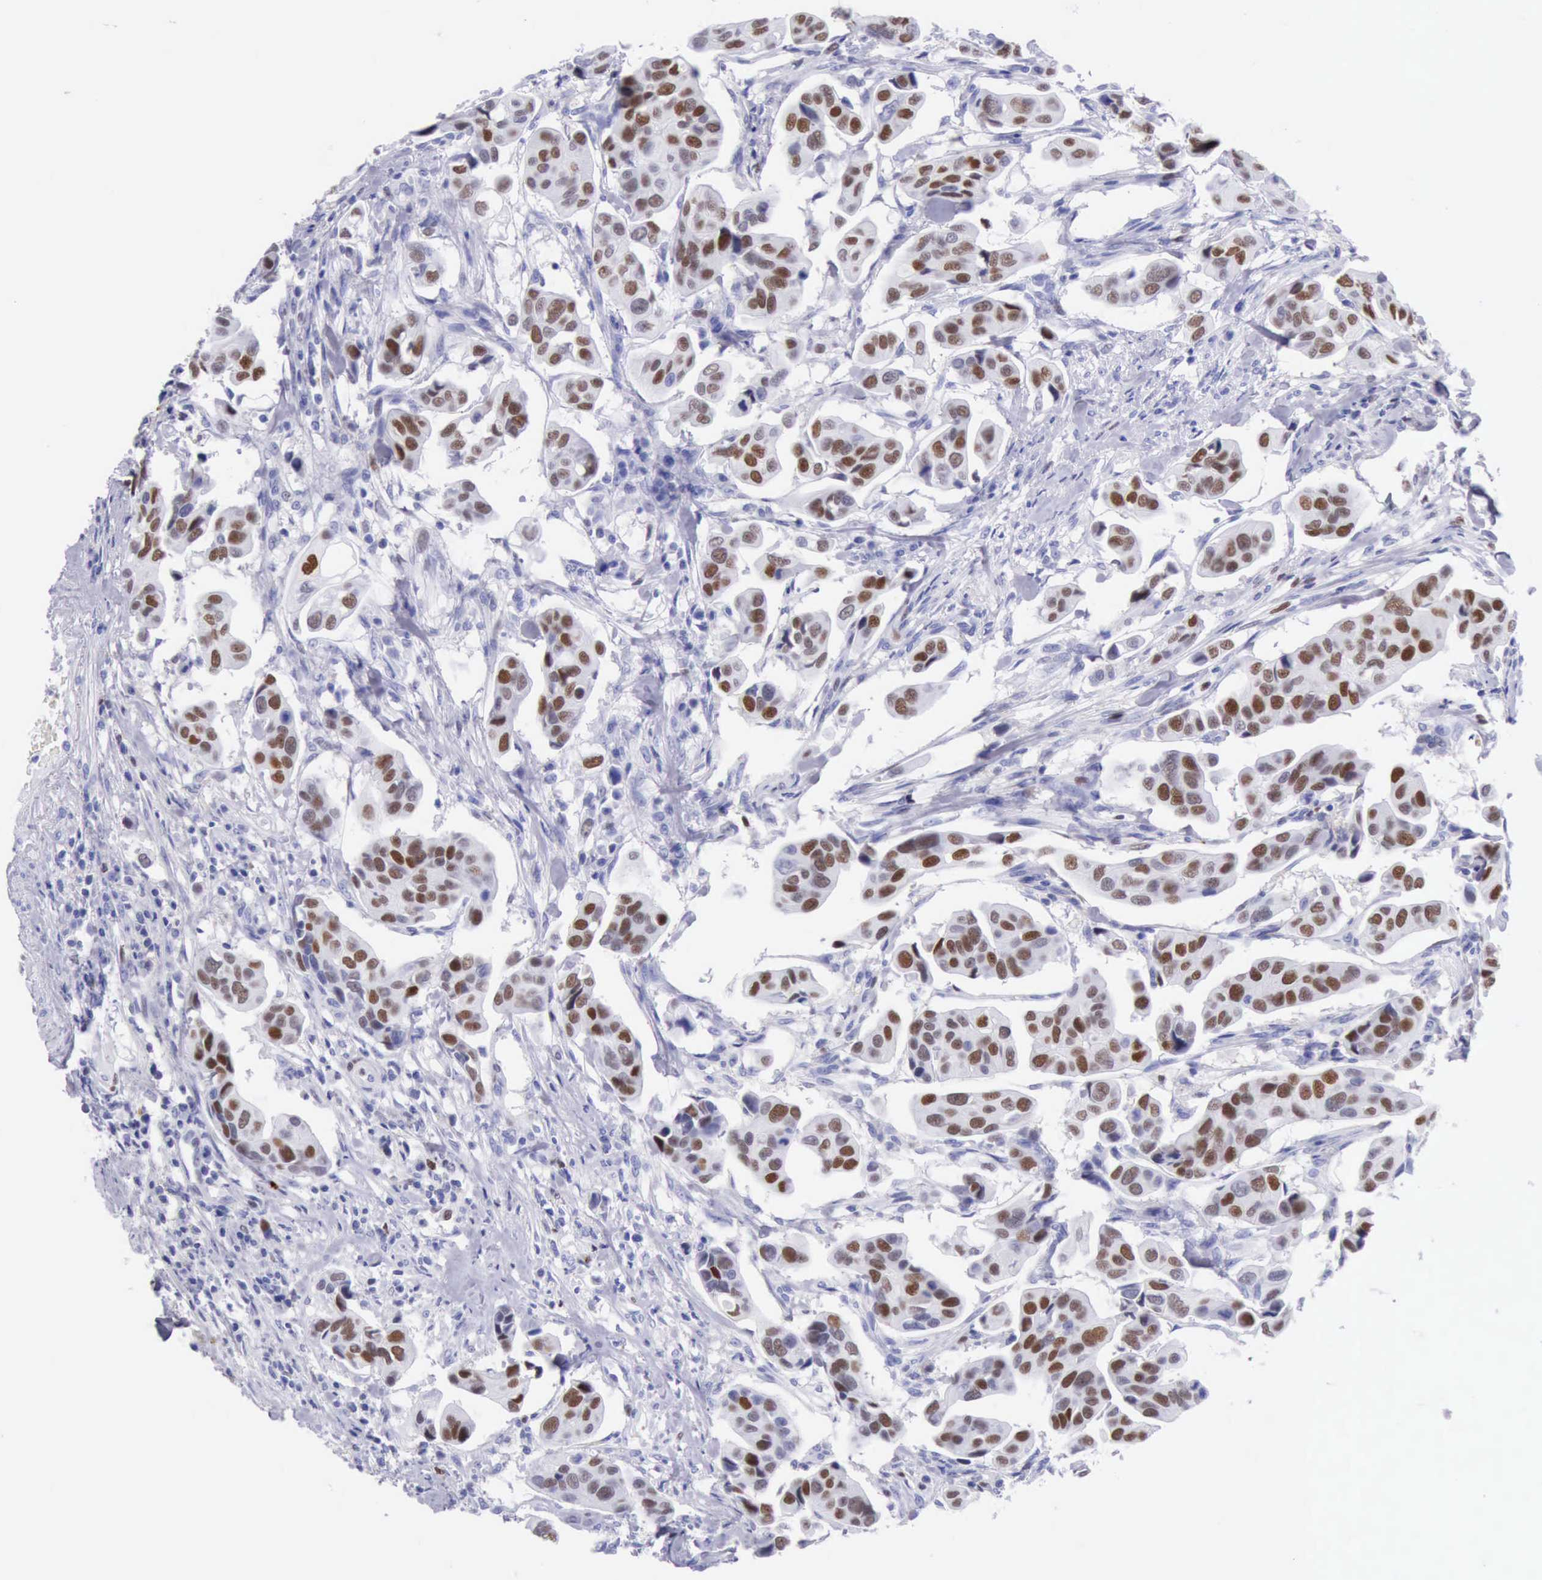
{"staining": {"intensity": "strong", "quantity": ">75%", "location": "nuclear"}, "tissue": "urothelial cancer", "cell_type": "Tumor cells", "image_type": "cancer", "snomed": [{"axis": "morphology", "description": "Adenocarcinoma, NOS"}, {"axis": "topography", "description": "Urinary bladder"}], "caption": "High-magnification brightfield microscopy of urothelial cancer stained with DAB (3,3'-diaminobenzidine) (brown) and counterstained with hematoxylin (blue). tumor cells exhibit strong nuclear staining is appreciated in about>75% of cells. (IHC, brightfield microscopy, high magnification).", "gene": "MCM2", "patient": {"sex": "male", "age": 61}}